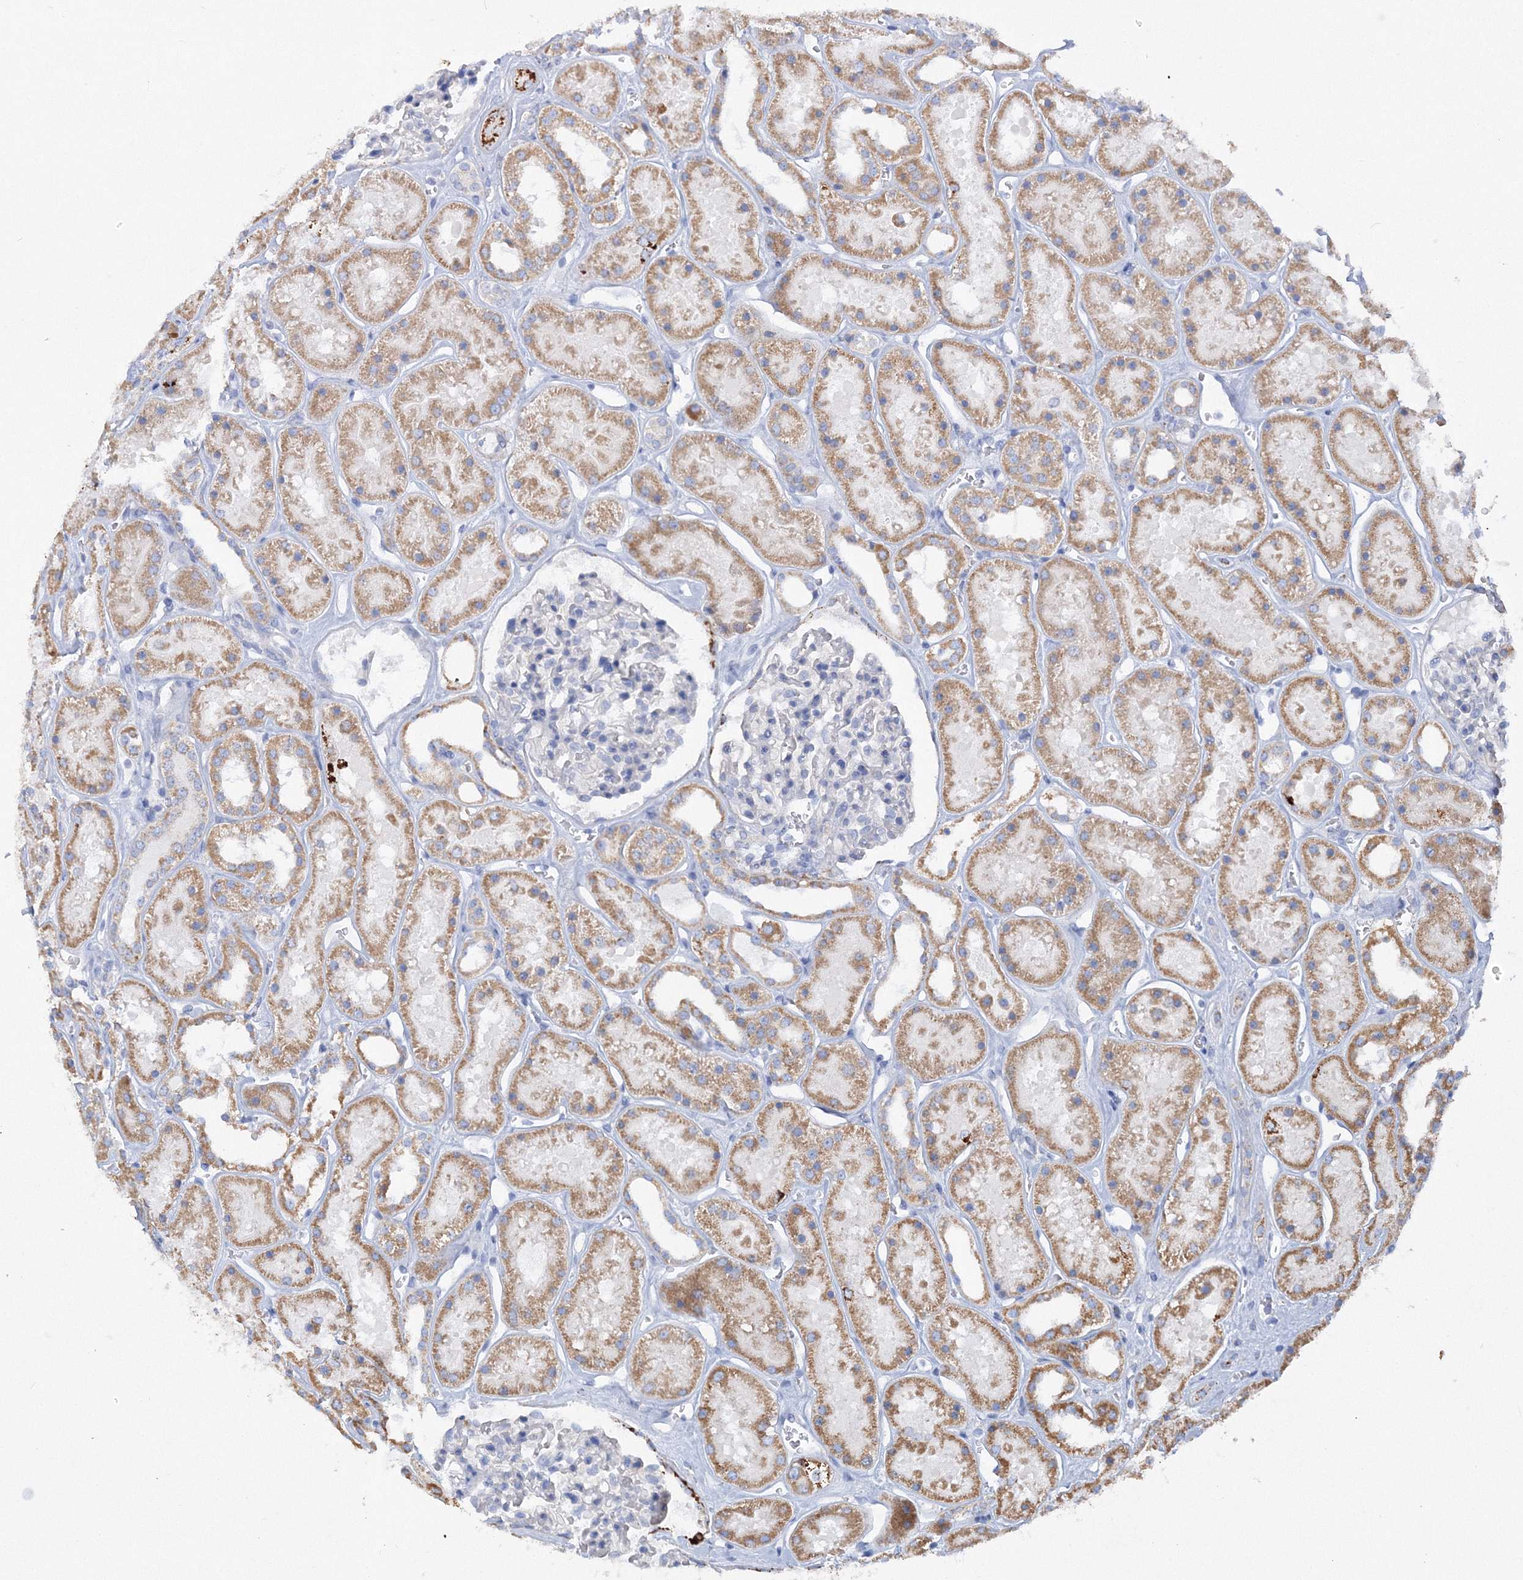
{"staining": {"intensity": "negative", "quantity": "none", "location": "none"}, "tissue": "kidney", "cell_type": "Cells in glomeruli", "image_type": "normal", "snomed": [{"axis": "morphology", "description": "Normal tissue, NOS"}, {"axis": "topography", "description": "Kidney"}], "caption": "Immunohistochemistry photomicrograph of benign human kidney stained for a protein (brown), which displays no expression in cells in glomeruli. (DAB immunohistochemistry, high magnification).", "gene": "MERTK", "patient": {"sex": "female", "age": 41}}